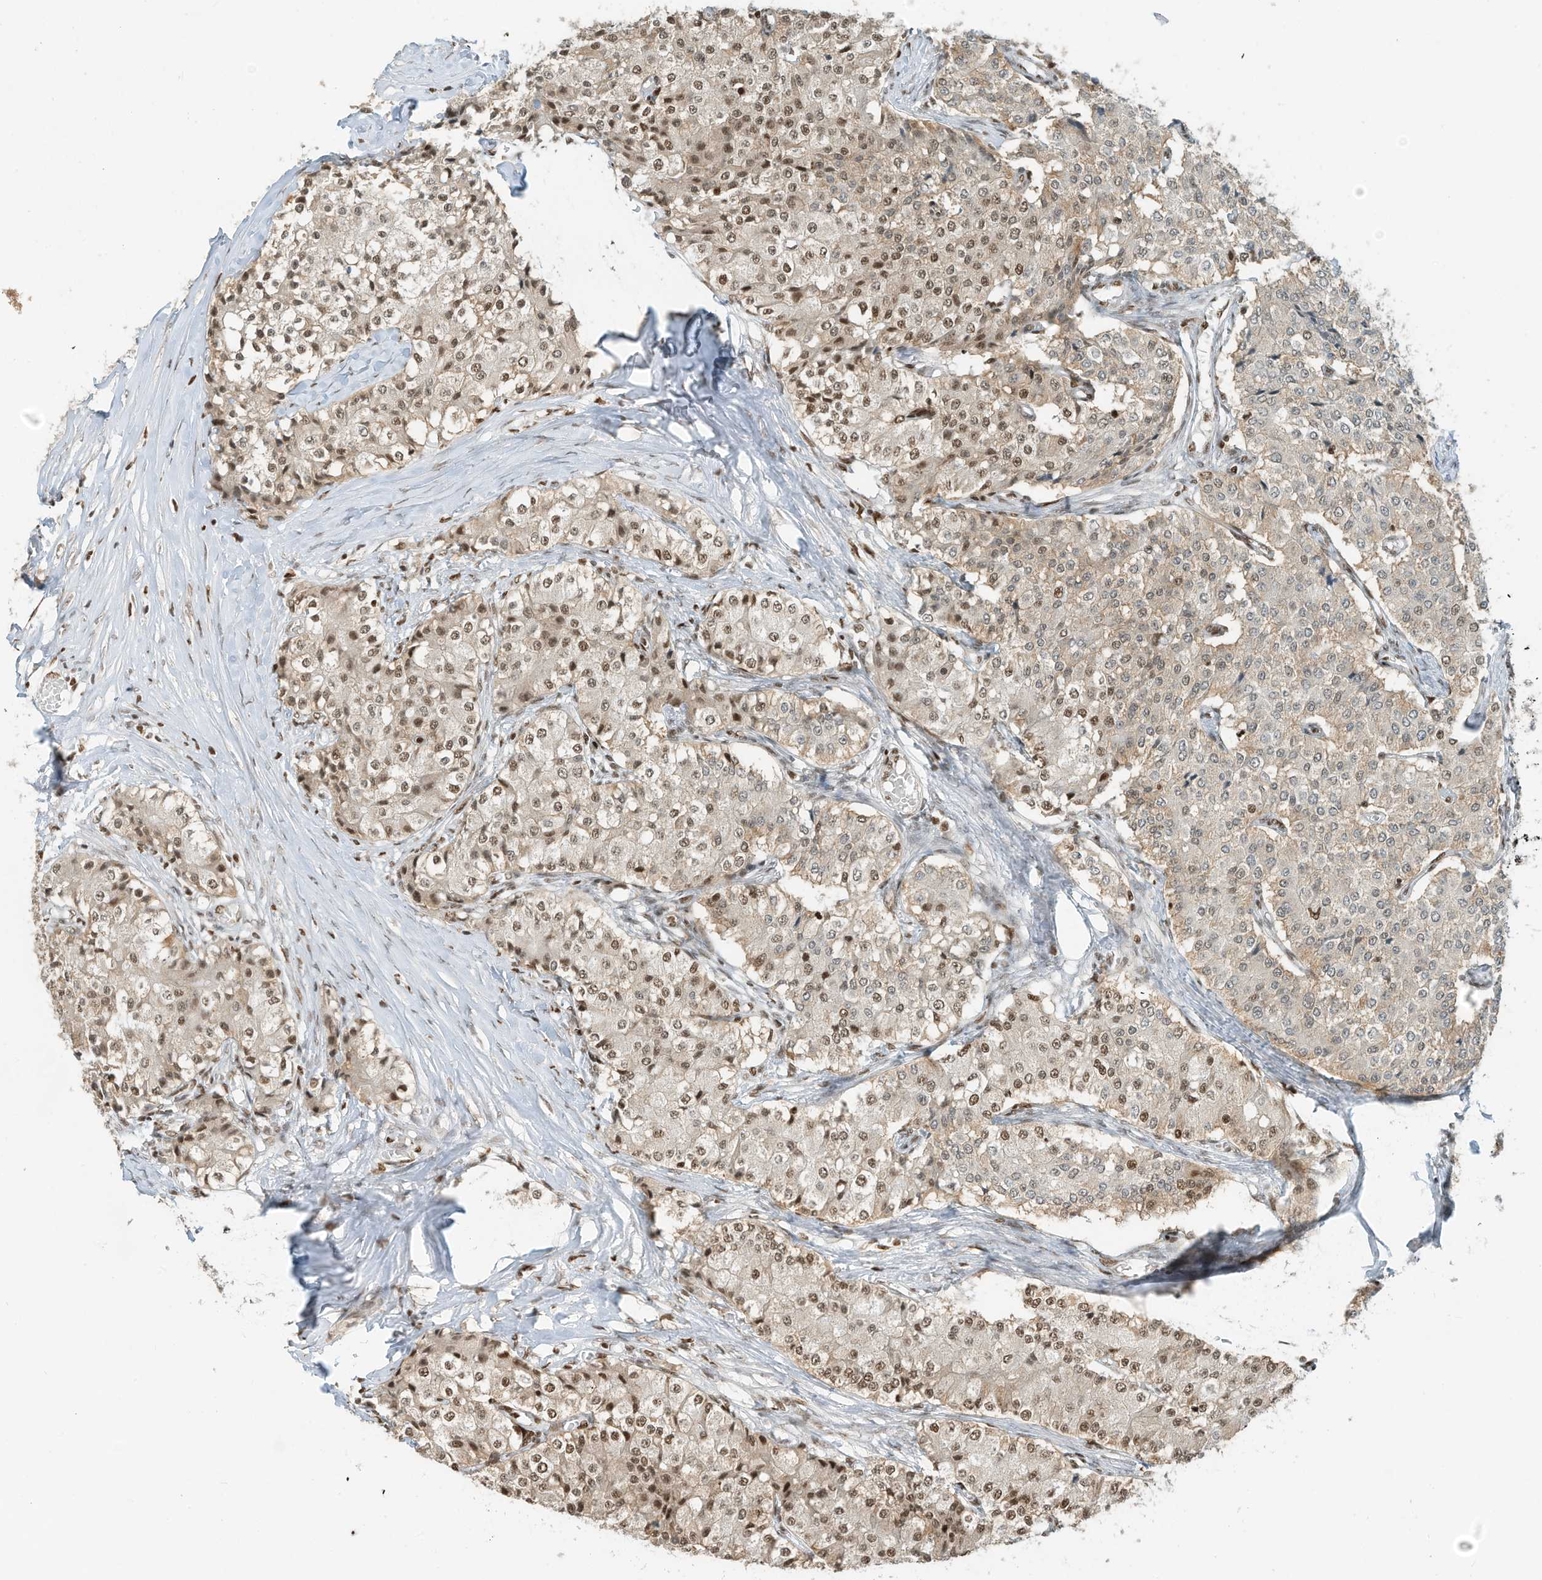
{"staining": {"intensity": "moderate", "quantity": "25%-75%", "location": "nuclear"}, "tissue": "carcinoid", "cell_type": "Tumor cells", "image_type": "cancer", "snomed": [{"axis": "morphology", "description": "Carcinoid, malignant, NOS"}, {"axis": "topography", "description": "Colon"}], "caption": "Carcinoid (malignant) was stained to show a protein in brown. There is medium levels of moderate nuclear positivity in about 25%-75% of tumor cells.", "gene": "SAMD15", "patient": {"sex": "female", "age": 52}}